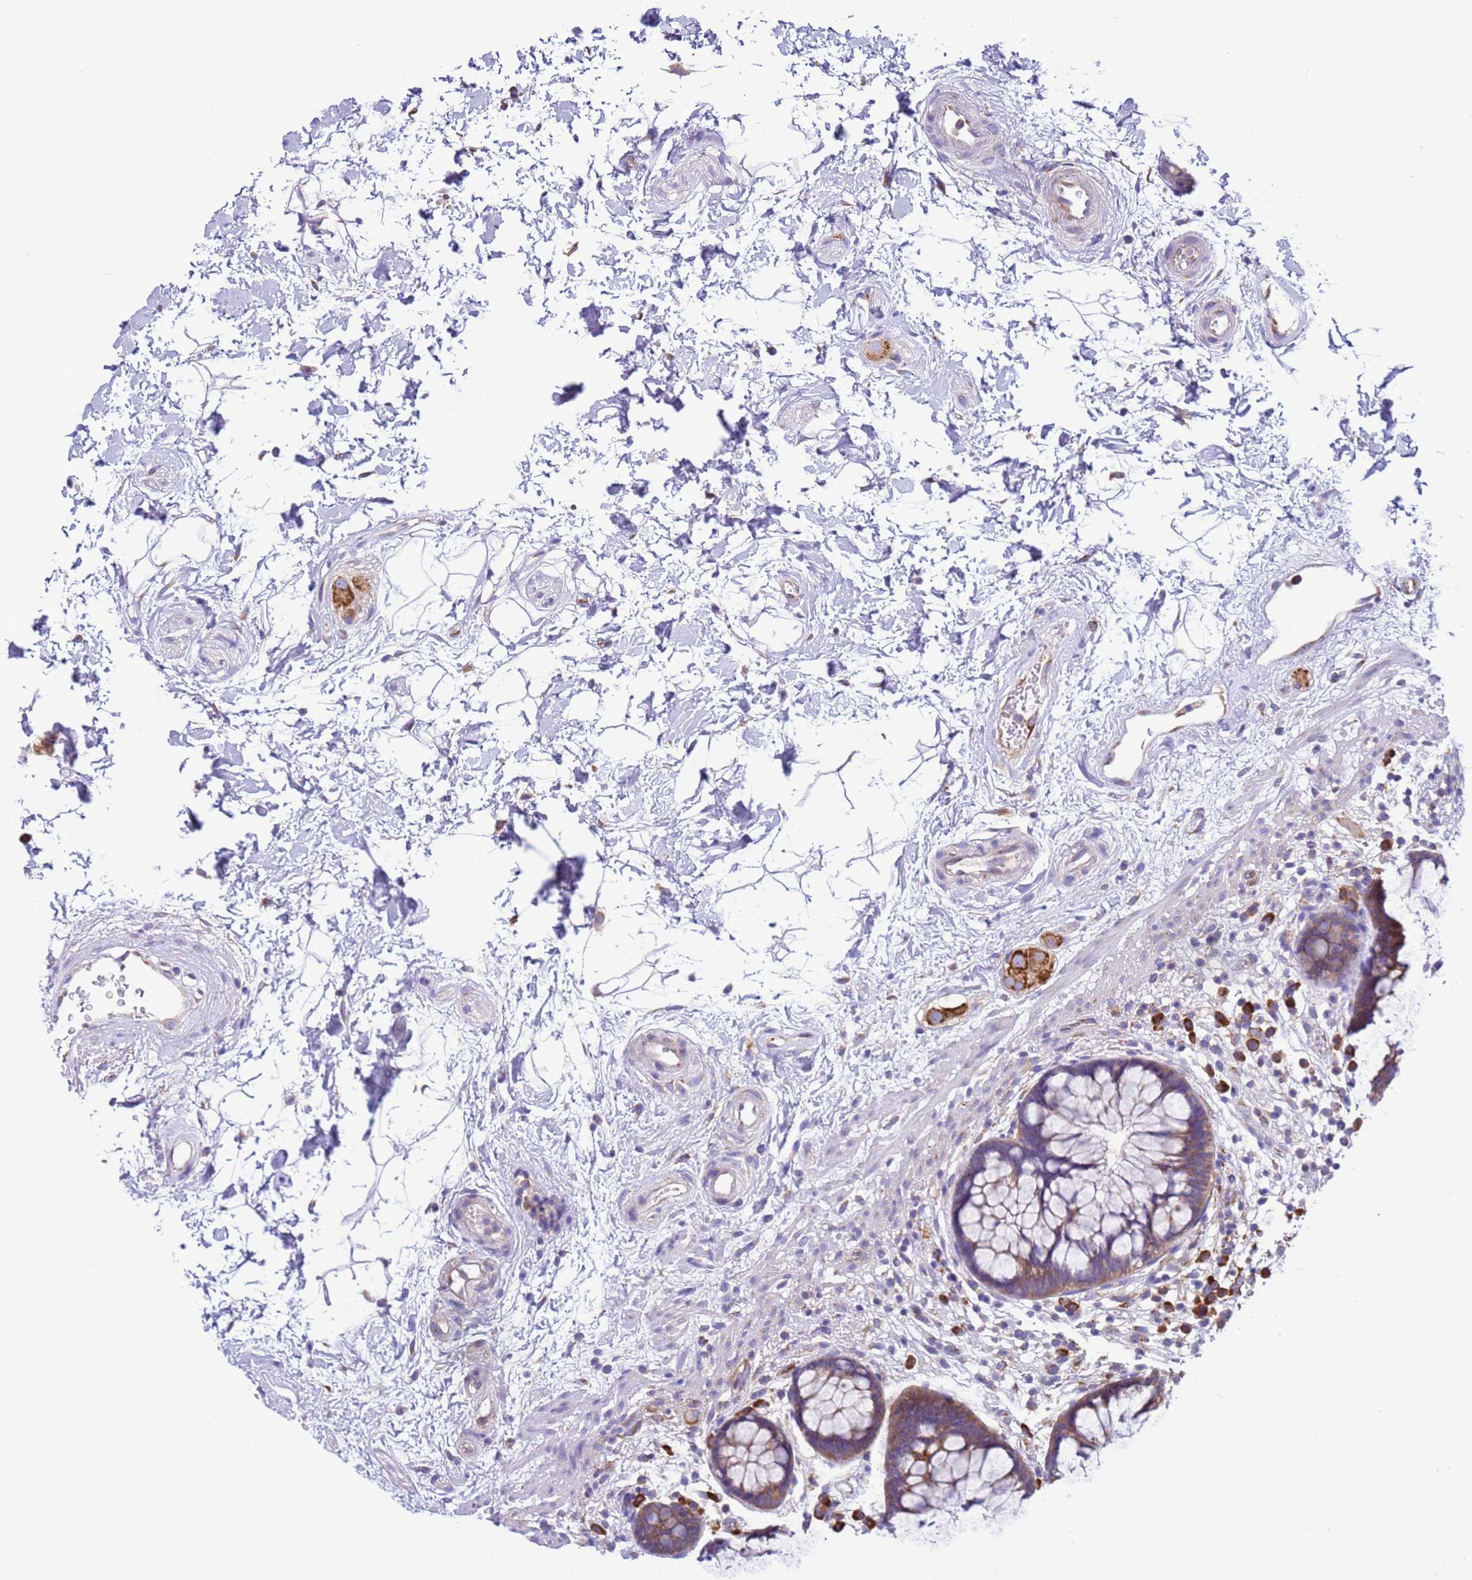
{"staining": {"intensity": "moderate", "quantity": ">75%", "location": "cytoplasmic/membranous"}, "tissue": "rectum", "cell_type": "Glandular cells", "image_type": "normal", "snomed": [{"axis": "morphology", "description": "Normal tissue, NOS"}, {"axis": "topography", "description": "Rectum"}], "caption": "Immunohistochemistry histopathology image of unremarkable rectum: rectum stained using immunohistochemistry displays medium levels of moderate protein expression localized specifically in the cytoplasmic/membranous of glandular cells, appearing as a cytoplasmic/membranous brown color.", "gene": "VARS1", "patient": {"sex": "male", "age": 51}}